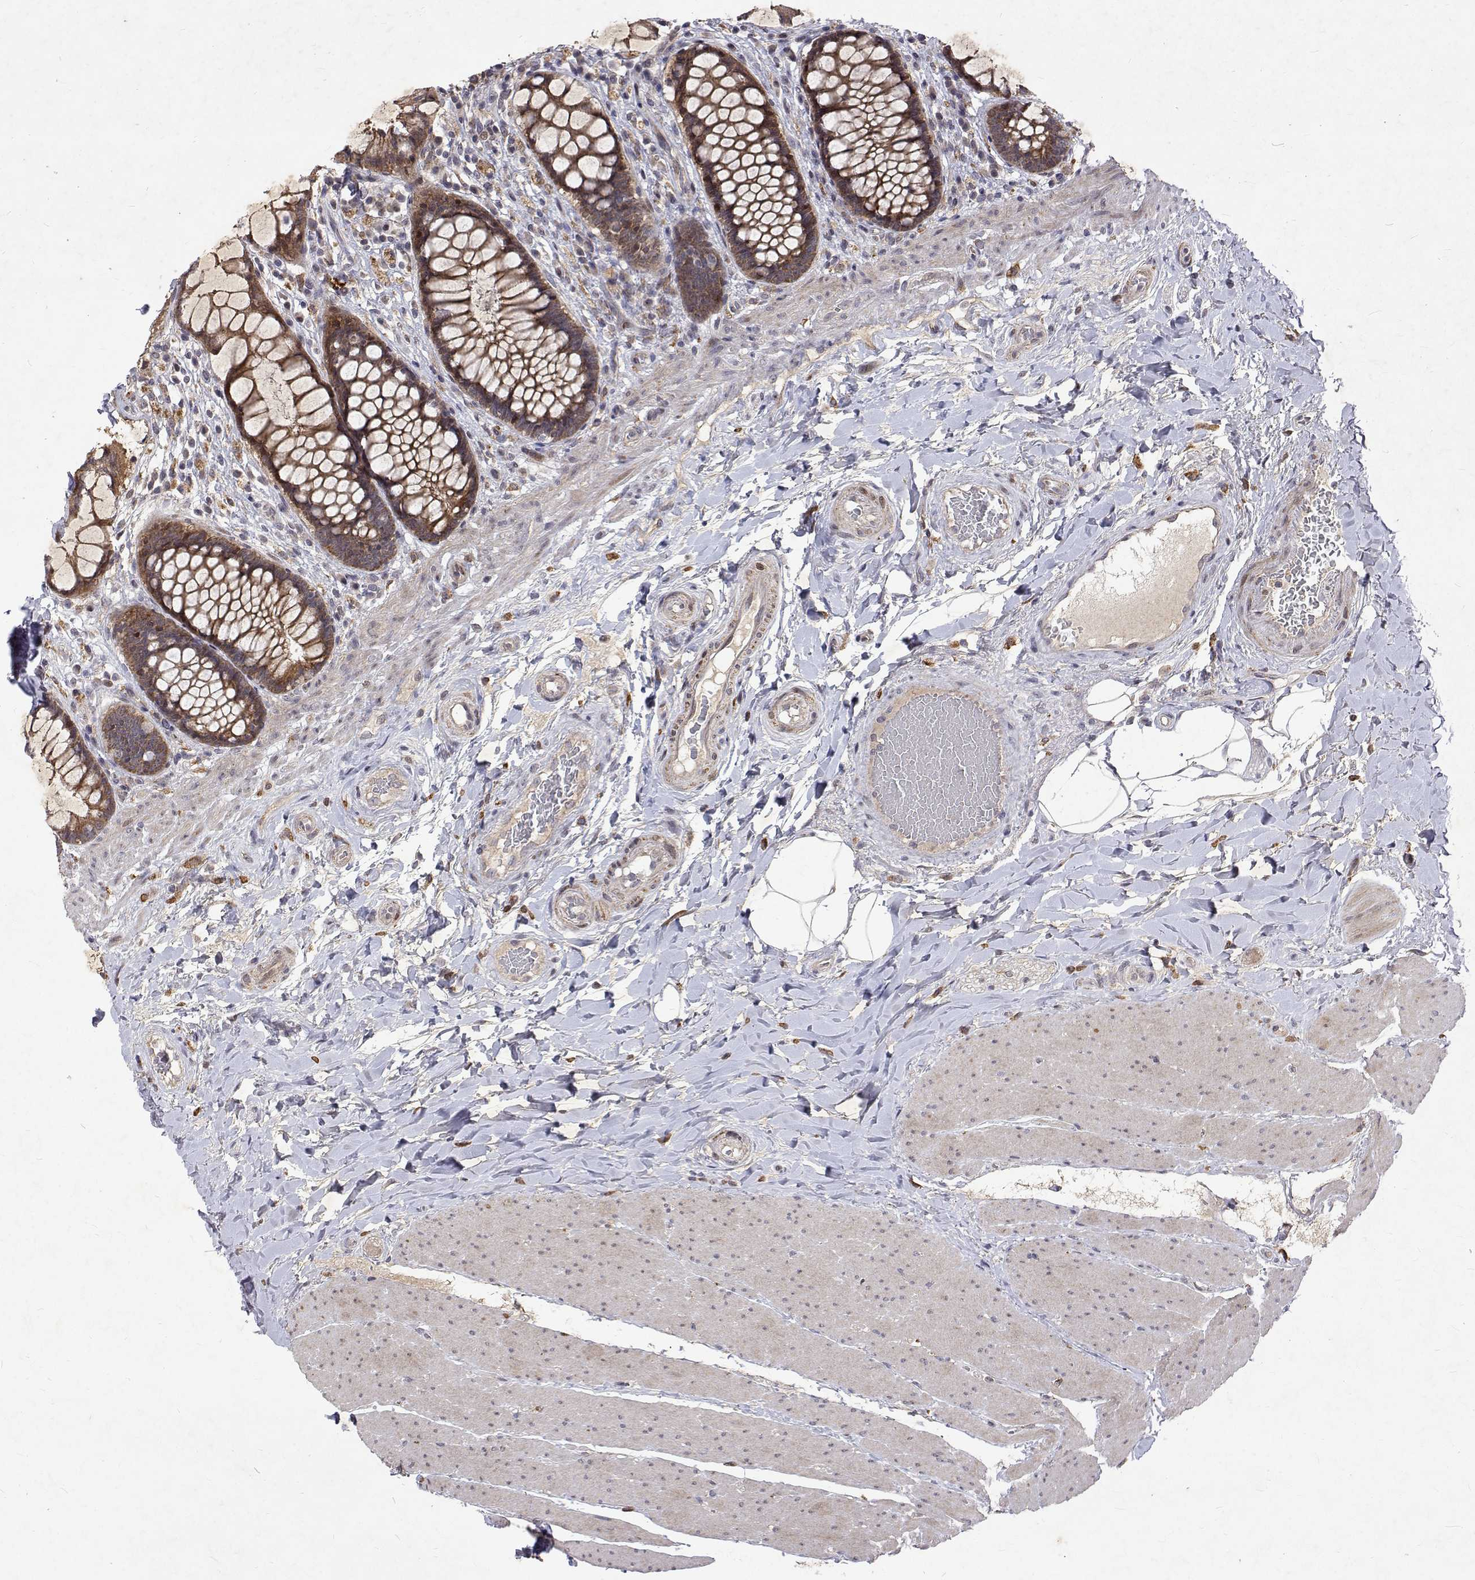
{"staining": {"intensity": "moderate", "quantity": ">75%", "location": "cytoplasmic/membranous"}, "tissue": "rectum", "cell_type": "Glandular cells", "image_type": "normal", "snomed": [{"axis": "morphology", "description": "Normal tissue, NOS"}, {"axis": "topography", "description": "Rectum"}], "caption": "Unremarkable rectum shows moderate cytoplasmic/membranous staining in about >75% of glandular cells The protein is stained brown, and the nuclei are stained in blue (DAB IHC with brightfield microscopy, high magnification)..", "gene": "ALKBH8", "patient": {"sex": "female", "age": 58}}